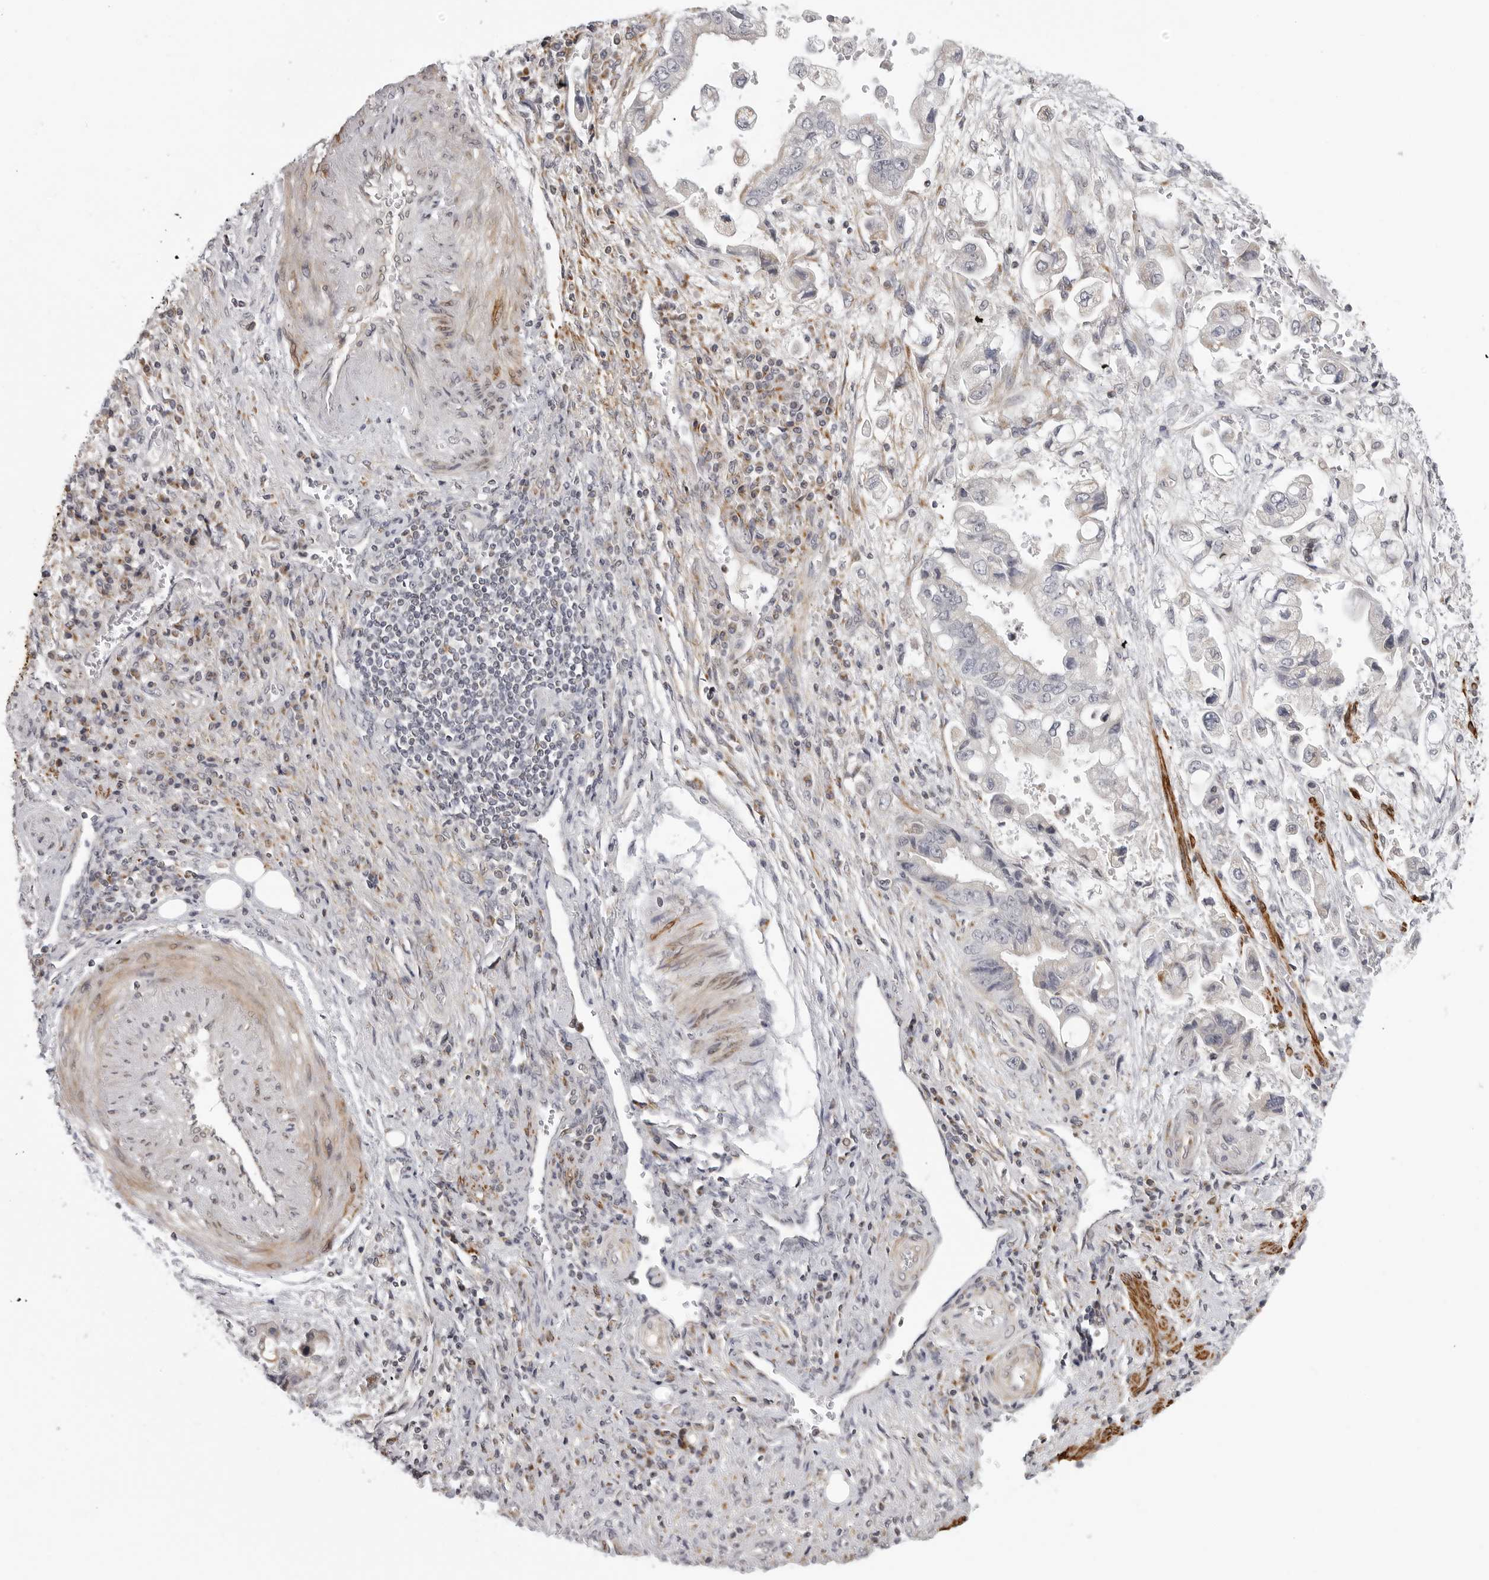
{"staining": {"intensity": "negative", "quantity": "none", "location": "none"}, "tissue": "stomach cancer", "cell_type": "Tumor cells", "image_type": "cancer", "snomed": [{"axis": "morphology", "description": "Adenocarcinoma, NOS"}, {"axis": "topography", "description": "Stomach"}], "caption": "Immunohistochemistry image of neoplastic tissue: human stomach adenocarcinoma stained with DAB shows no significant protein positivity in tumor cells. The staining was performed using DAB to visualize the protein expression in brown, while the nuclei were stained in blue with hematoxylin (Magnification: 20x).", "gene": "MAP7D1", "patient": {"sex": "male", "age": 62}}